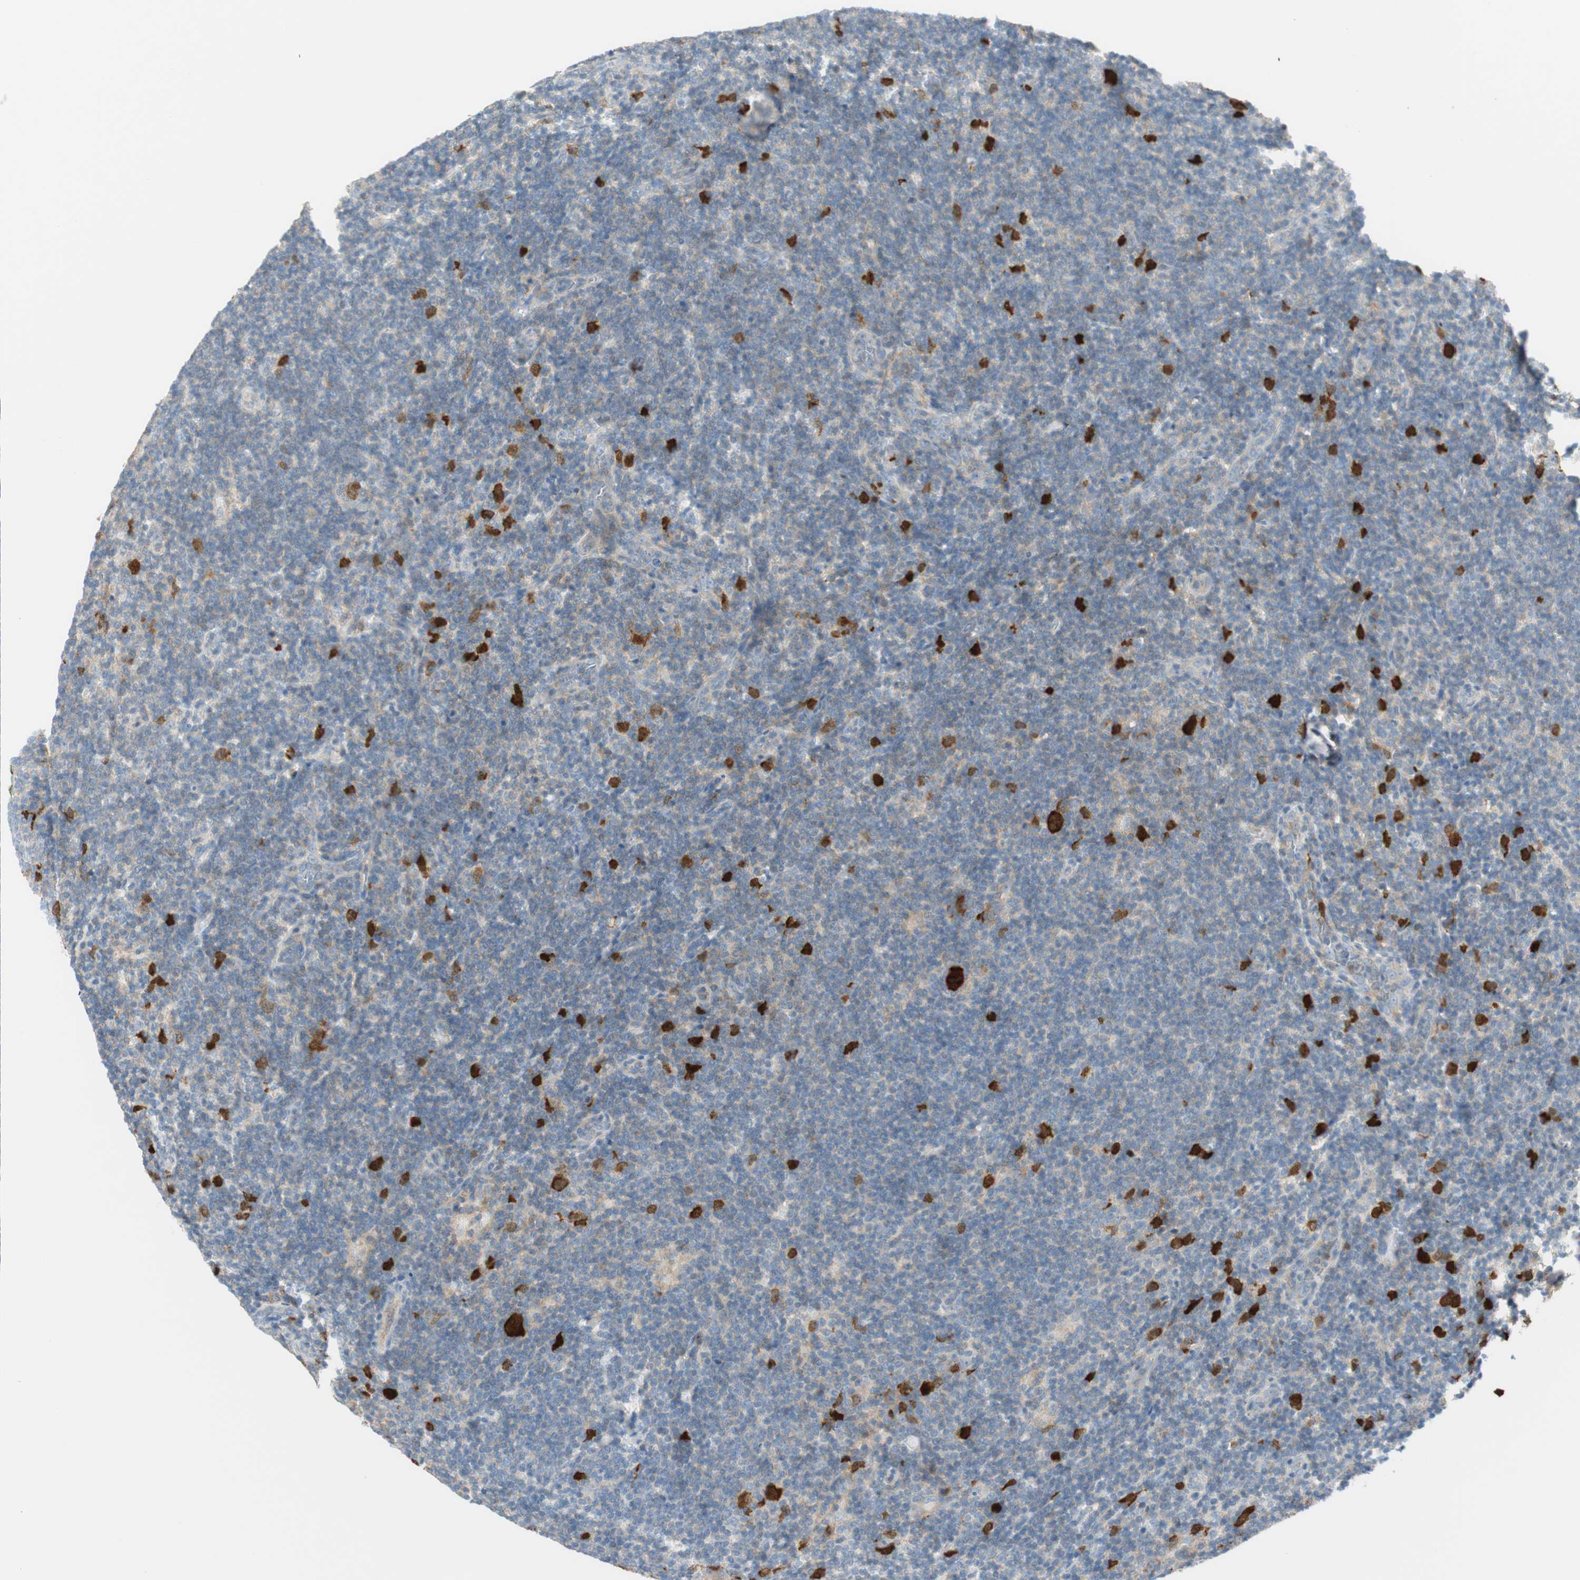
{"staining": {"intensity": "moderate", "quantity": "<25%", "location": "cytoplasmic/membranous,nuclear"}, "tissue": "lymphoma", "cell_type": "Tumor cells", "image_type": "cancer", "snomed": [{"axis": "morphology", "description": "Hodgkin's disease, NOS"}, {"axis": "topography", "description": "Lymph node"}], "caption": "IHC of human lymphoma demonstrates low levels of moderate cytoplasmic/membranous and nuclear expression in about <25% of tumor cells.", "gene": "PTTG1", "patient": {"sex": "female", "age": 57}}